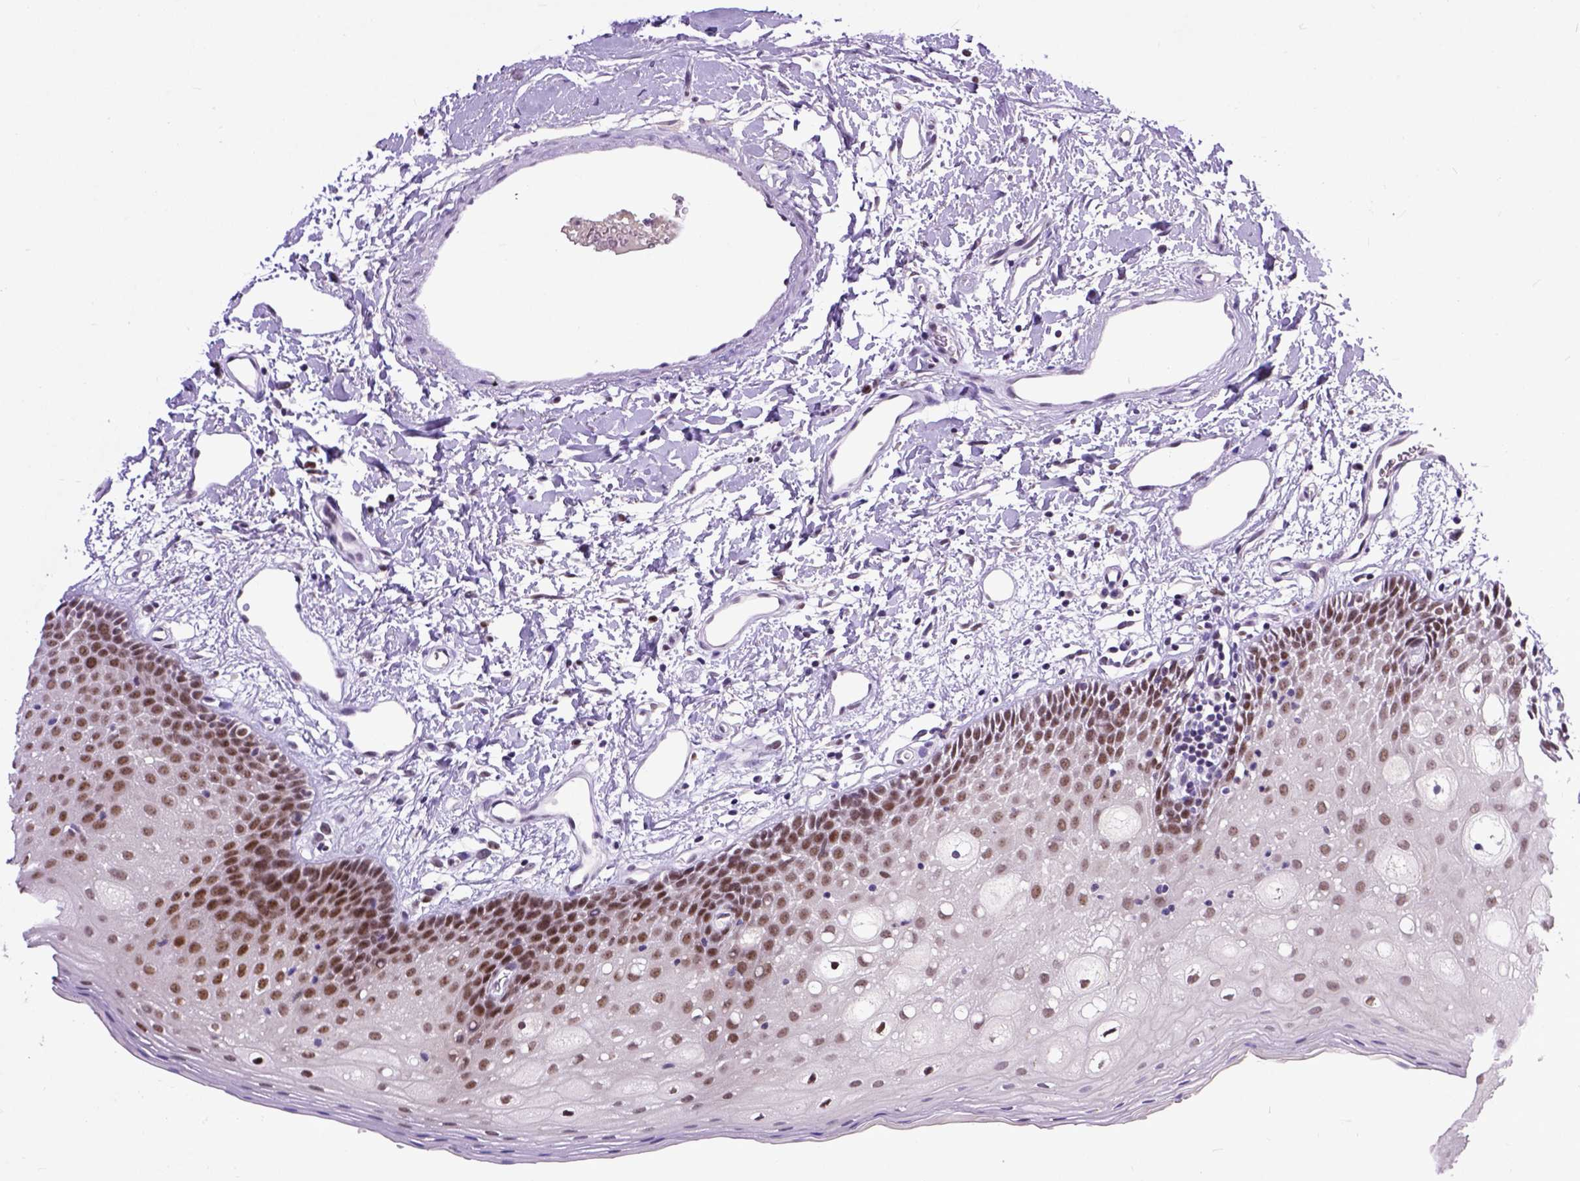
{"staining": {"intensity": "moderate", "quantity": ">75%", "location": "nuclear"}, "tissue": "oral mucosa", "cell_type": "Squamous epithelial cells", "image_type": "normal", "snomed": [{"axis": "morphology", "description": "Normal tissue, NOS"}, {"axis": "topography", "description": "Oral tissue"}], "caption": "Squamous epithelial cells display moderate nuclear positivity in approximately >75% of cells in normal oral mucosa.", "gene": "RCC2", "patient": {"sex": "female", "age": 43}}